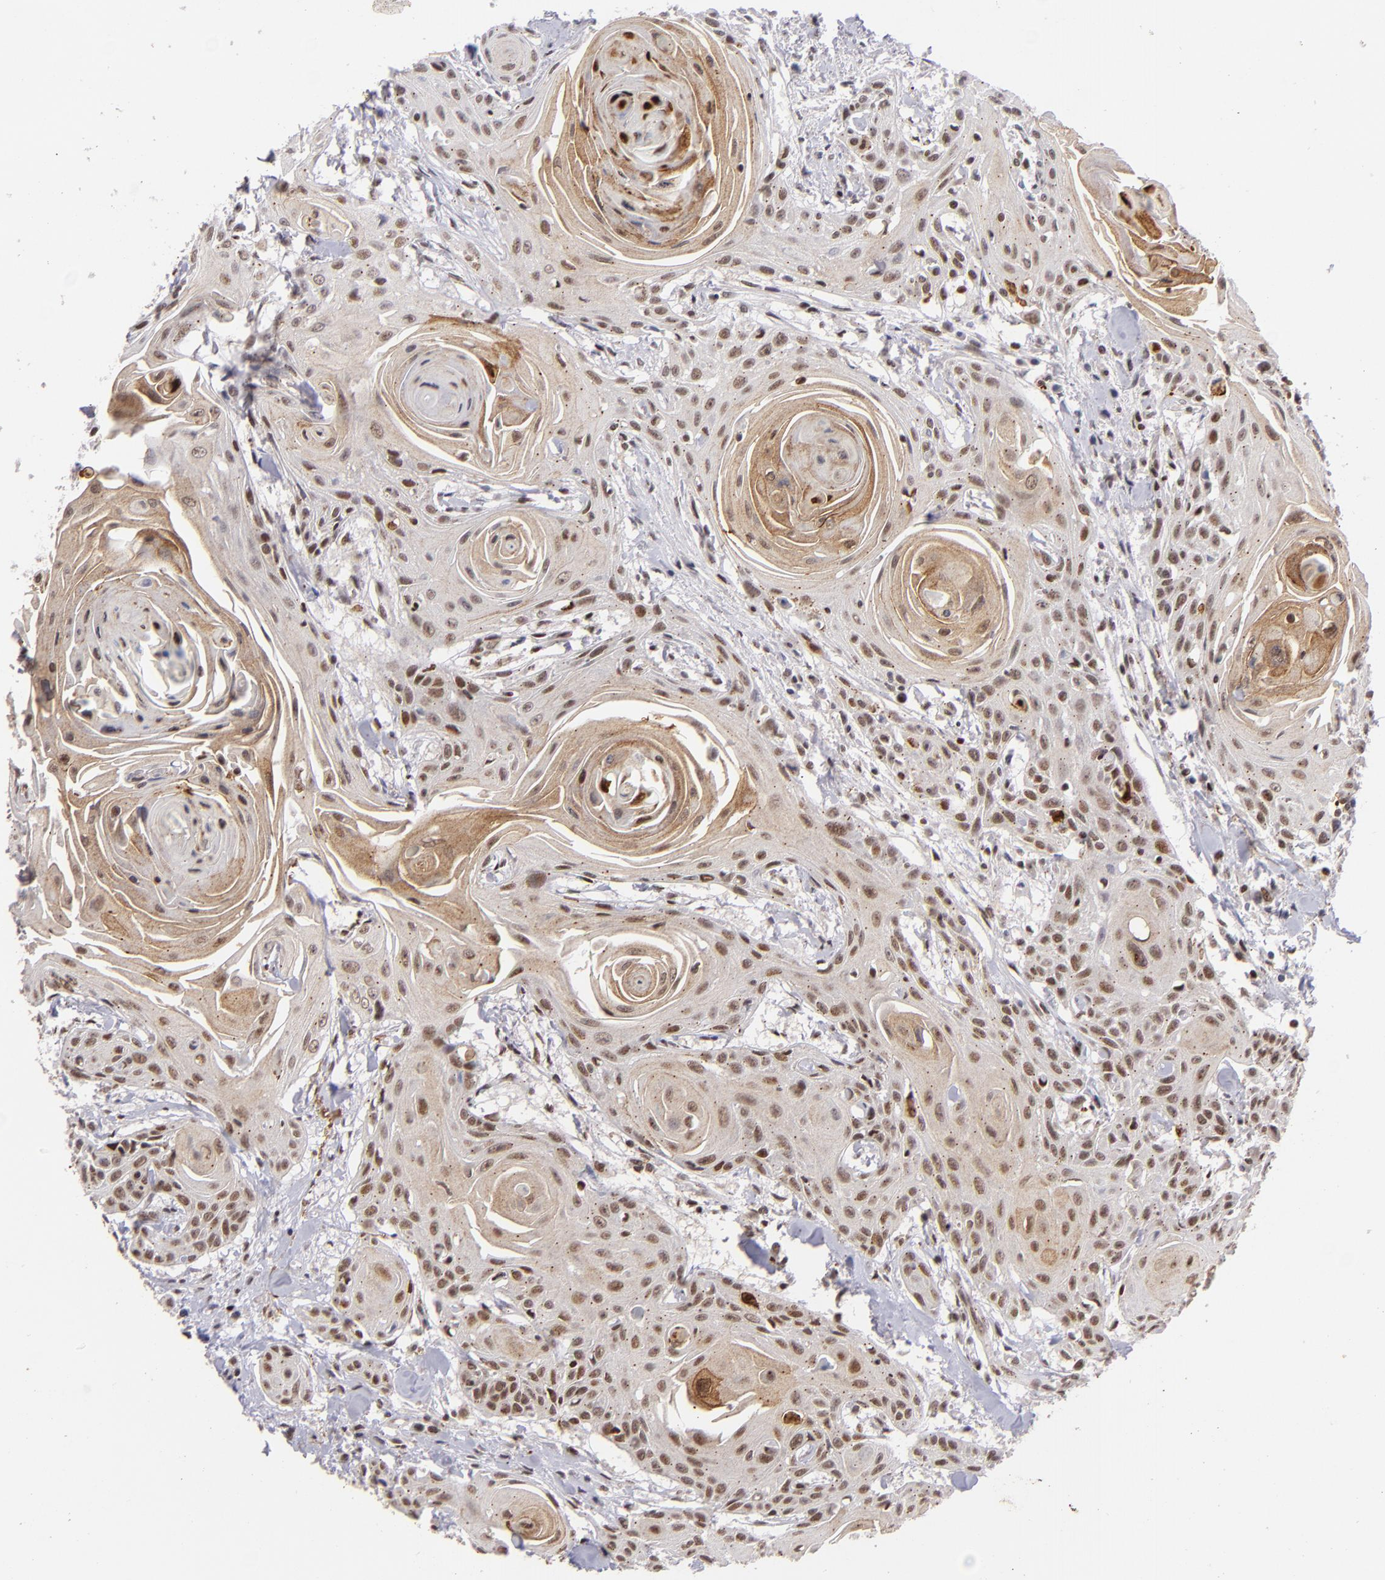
{"staining": {"intensity": "moderate", "quantity": "<25%", "location": "cytoplasmic/membranous,nuclear"}, "tissue": "head and neck cancer", "cell_type": "Tumor cells", "image_type": "cancer", "snomed": [{"axis": "morphology", "description": "Squamous cell carcinoma, NOS"}, {"axis": "morphology", "description": "Squamous cell carcinoma, metastatic, NOS"}, {"axis": "topography", "description": "Lymph node"}, {"axis": "topography", "description": "Salivary gland"}, {"axis": "topography", "description": "Head-Neck"}], "caption": "Immunohistochemistry (IHC) image of neoplastic tissue: human head and neck metastatic squamous cell carcinoma stained using immunohistochemistry (IHC) reveals low levels of moderate protein expression localized specifically in the cytoplasmic/membranous and nuclear of tumor cells, appearing as a cytoplasmic/membranous and nuclear brown color.", "gene": "RXRG", "patient": {"sex": "female", "age": 74}}